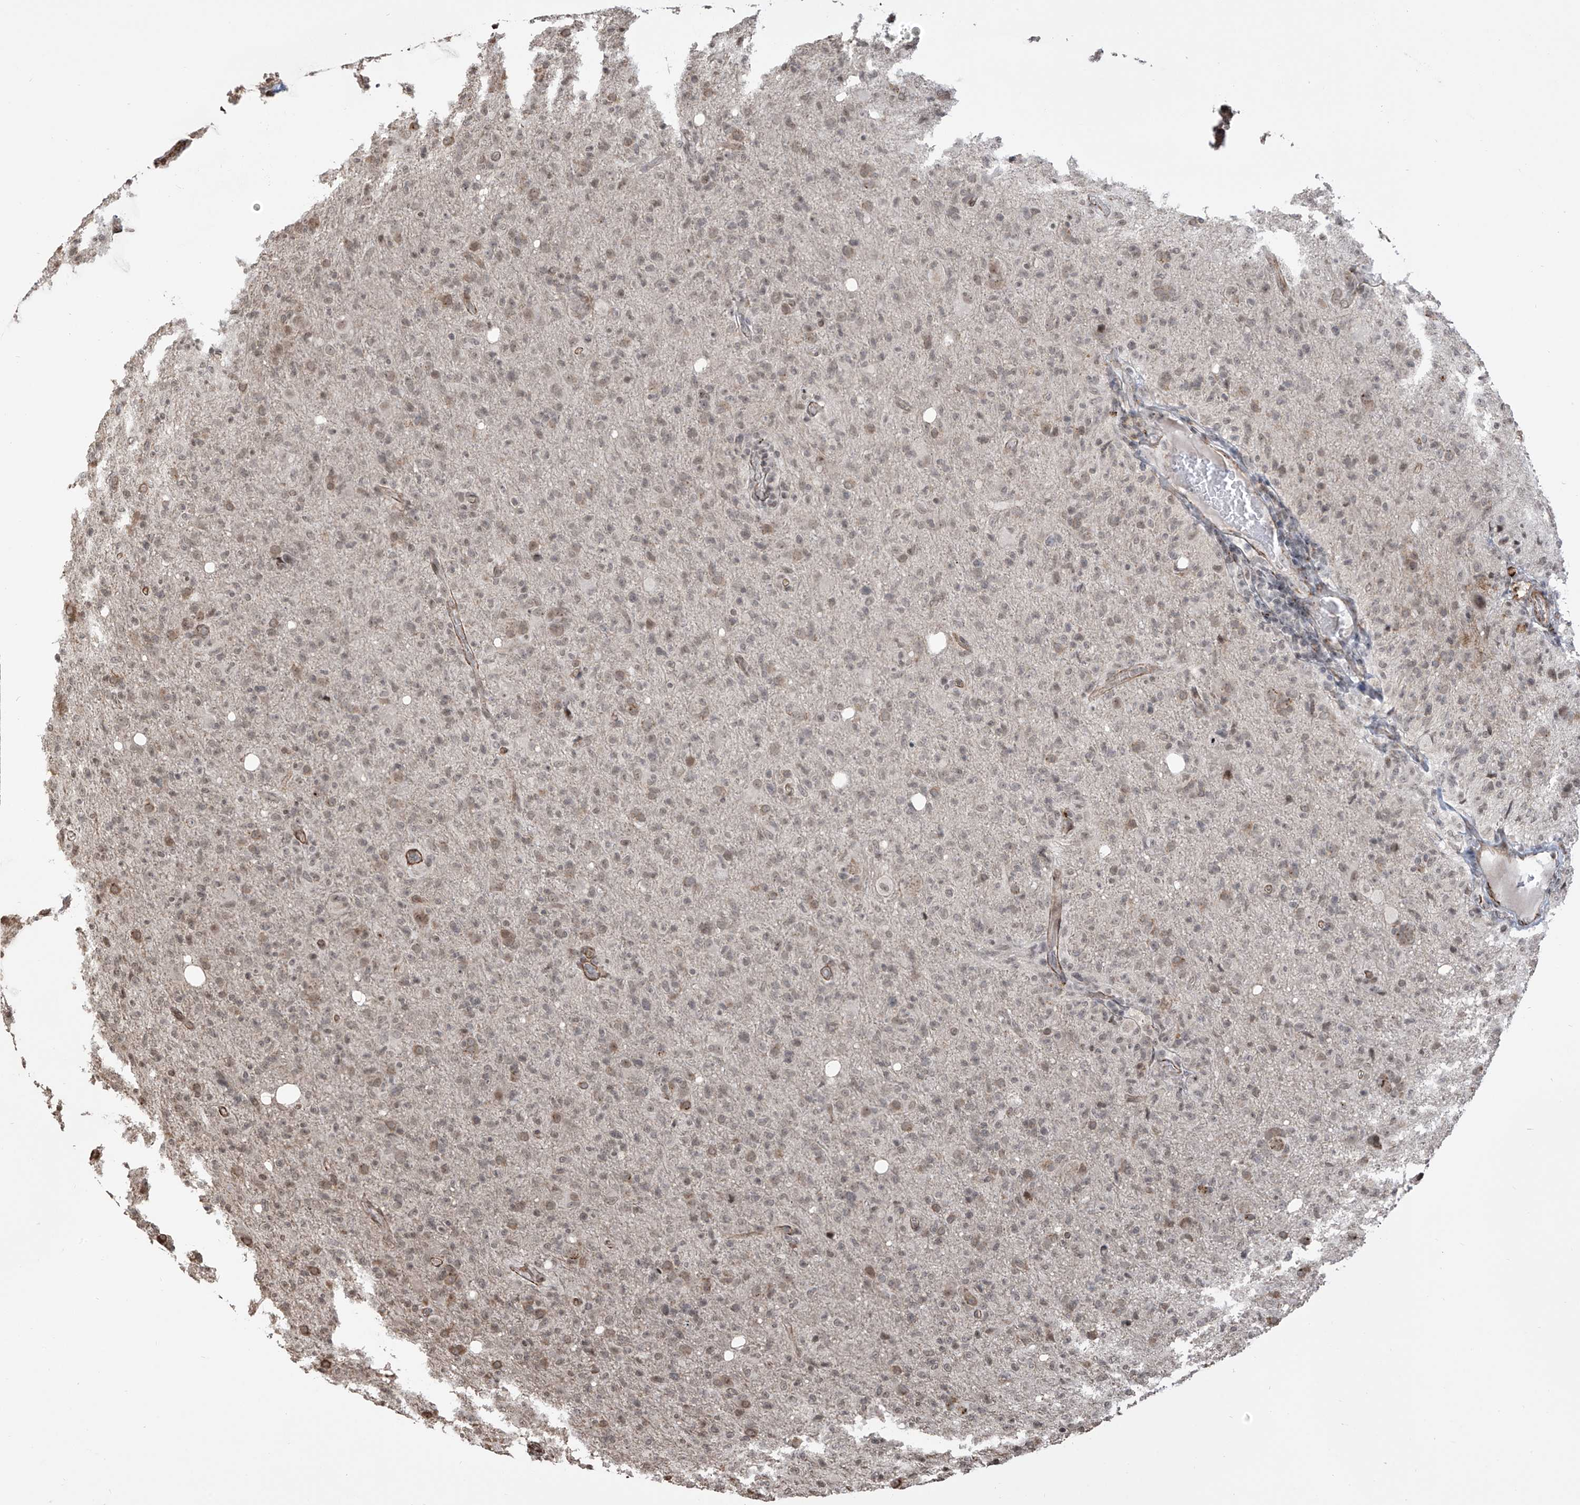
{"staining": {"intensity": "weak", "quantity": ">75%", "location": "nuclear"}, "tissue": "glioma", "cell_type": "Tumor cells", "image_type": "cancer", "snomed": [{"axis": "morphology", "description": "Glioma, malignant, High grade"}, {"axis": "topography", "description": "Brain"}], "caption": "Weak nuclear staining is identified in approximately >75% of tumor cells in glioma.", "gene": "METAP1D", "patient": {"sex": "female", "age": 57}}